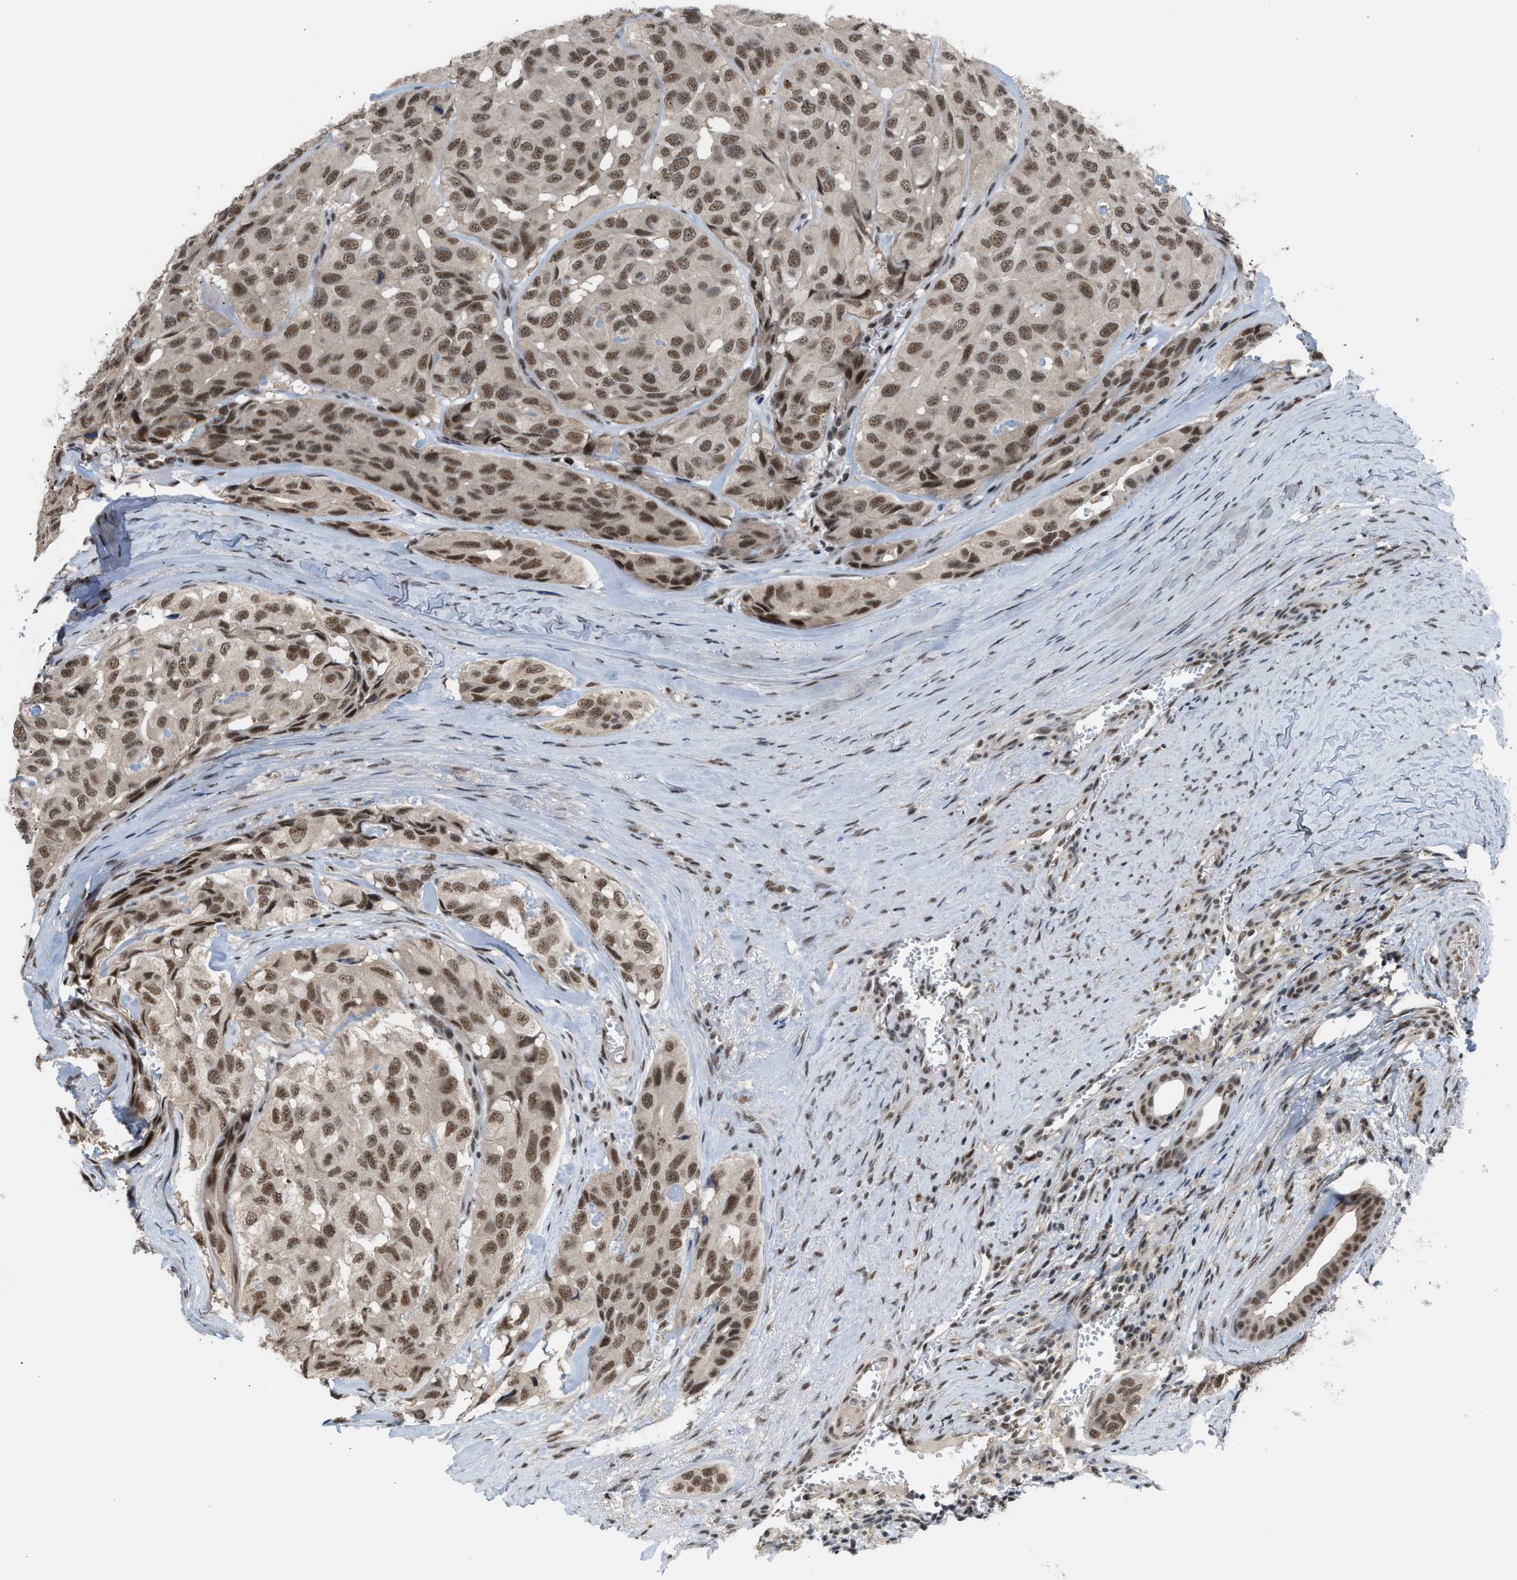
{"staining": {"intensity": "moderate", "quantity": ">75%", "location": "nuclear"}, "tissue": "head and neck cancer", "cell_type": "Tumor cells", "image_type": "cancer", "snomed": [{"axis": "morphology", "description": "Adenocarcinoma, NOS"}, {"axis": "topography", "description": "Salivary gland, NOS"}, {"axis": "topography", "description": "Head-Neck"}], "caption": "Human adenocarcinoma (head and neck) stained with a brown dye shows moderate nuclear positive expression in about >75% of tumor cells.", "gene": "PRPF4", "patient": {"sex": "female", "age": 76}}